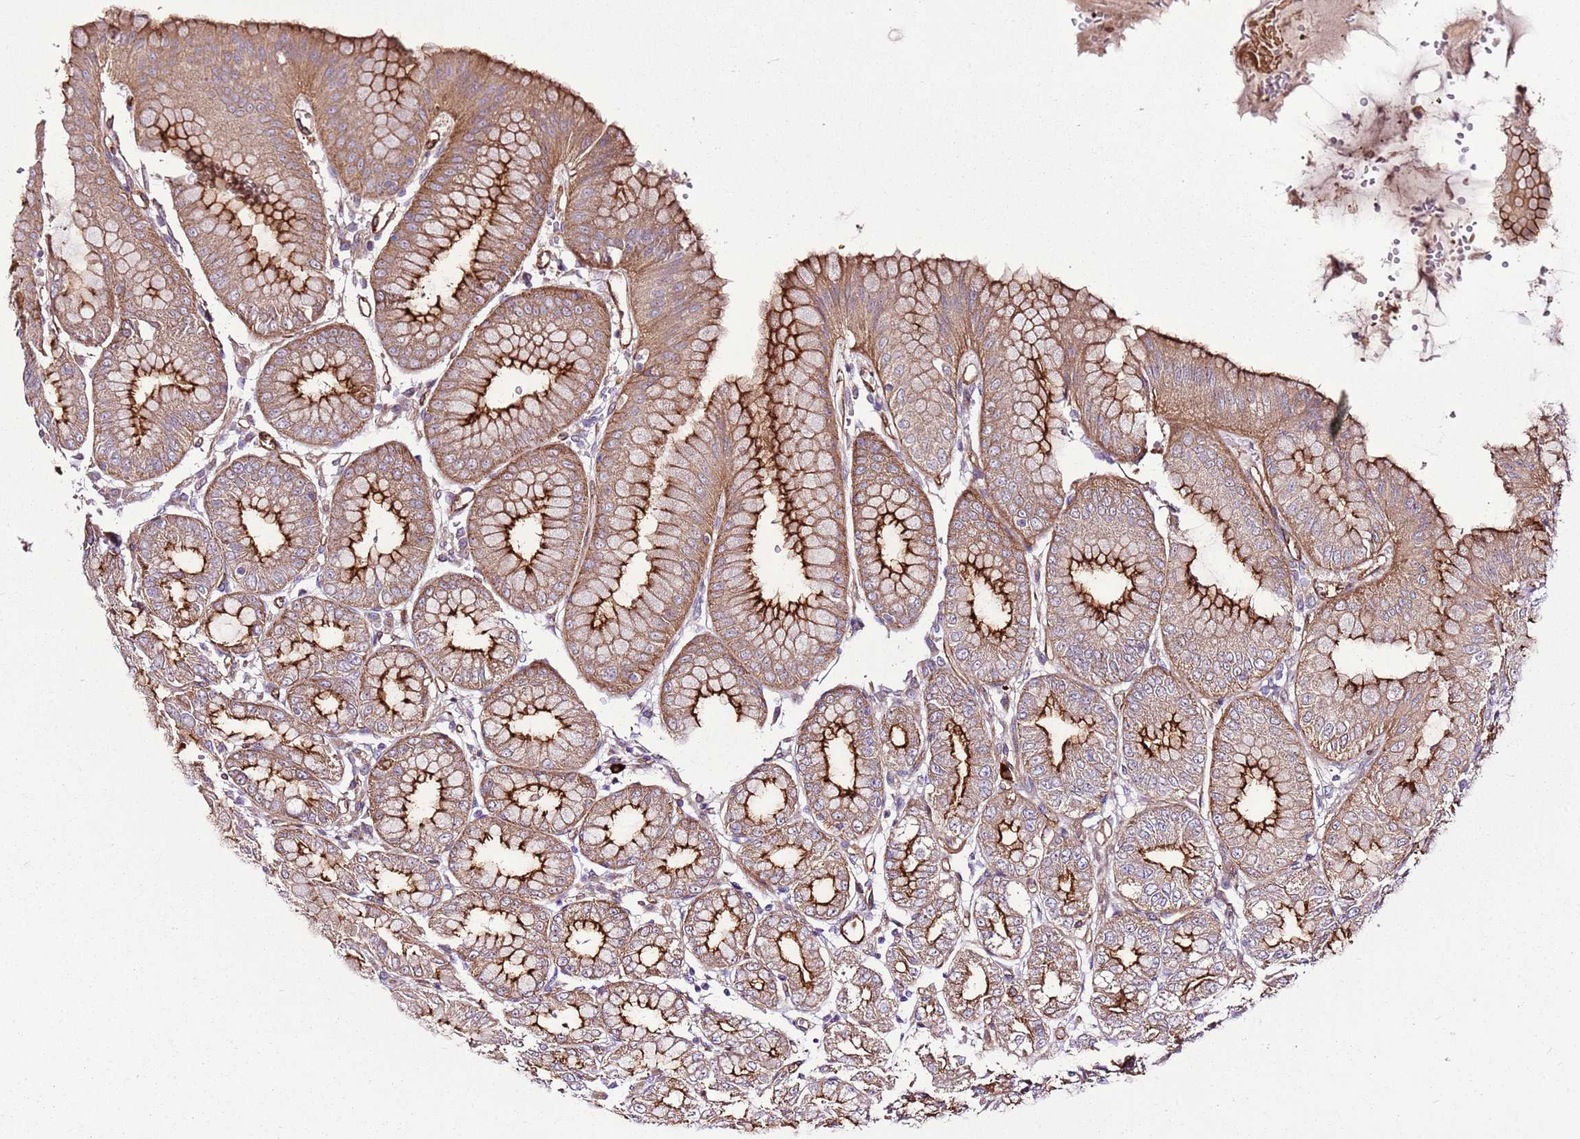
{"staining": {"intensity": "strong", "quantity": "25%-75%", "location": "cytoplasmic/membranous"}, "tissue": "stomach", "cell_type": "Glandular cells", "image_type": "normal", "snomed": [{"axis": "morphology", "description": "Normal tissue, NOS"}, {"axis": "topography", "description": "Stomach, lower"}], "caption": "Brown immunohistochemical staining in benign human stomach exhibits strong cytoplasmic/membranous expression in about 25%-75% of glandular cells.", "gene": "ZNF827", "patient": {"sex": "male", "age": 71}}